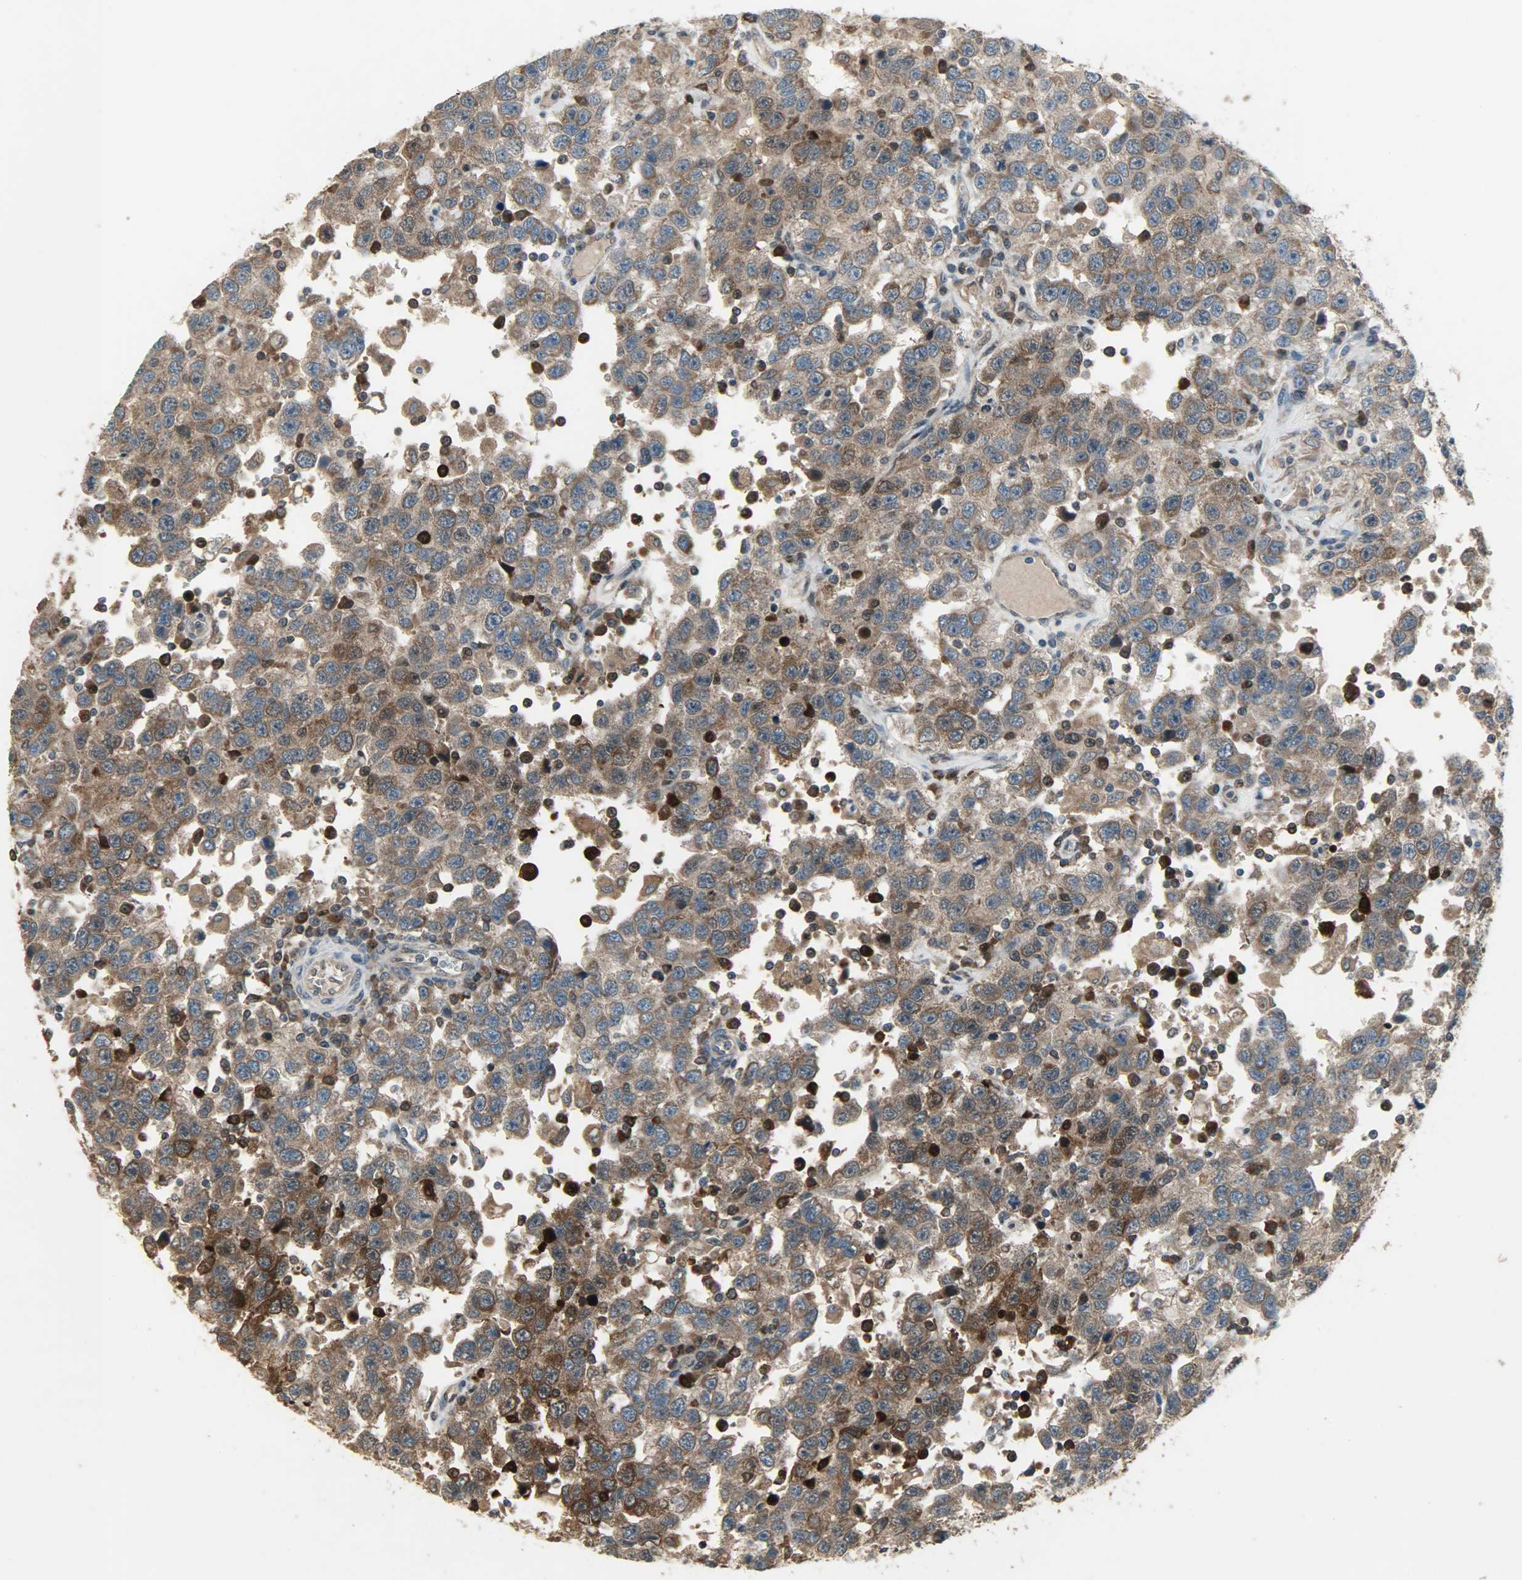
{"staining": {"intensity": "strong", "quantity": ">75%", "location": "cytoplasmic/membranous"}, "tissue": "testis cancer", "cell_type": "Tumor cells", "image_type": "cancer", "snomed": [{"axis": "morphology", "description": "Seminoma, NOS"}, {"axis": "topography", "description": "Testis"}], "caption": "IHC micrograph of testis seminoma stained for a protein (brown), which exhibits high levels of strong cytoplasmic/membranous staining in approximately >75% of tumor cells.", "gene": "AMT", "patient": {"sex": "male", "age": 41}}